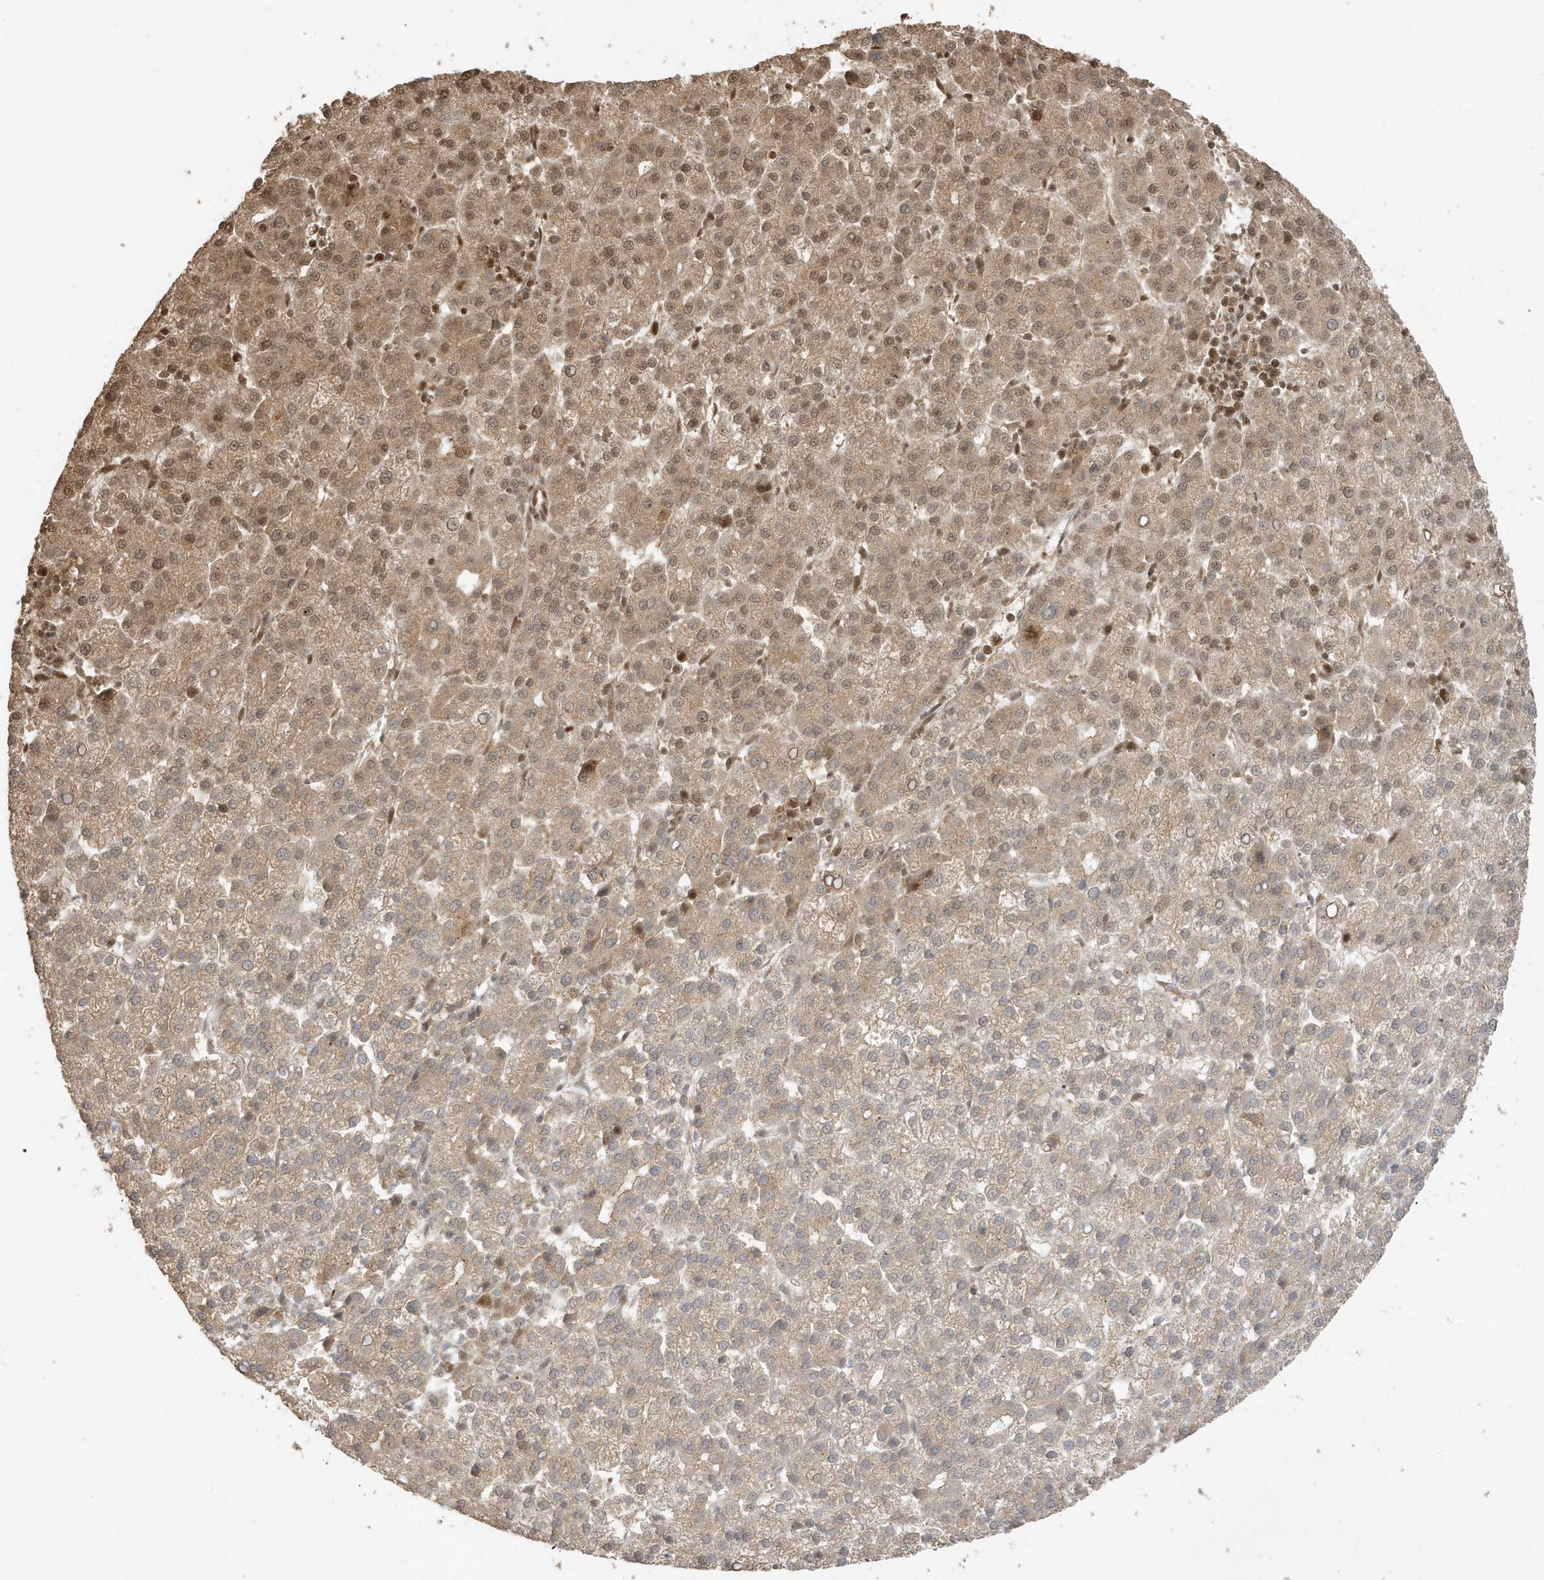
{"staining": {"intensity": "moderate", "quantity": ">75%", "location": "cytoplasmic/membranous,nuclear"}, "tissue": "liver cancer", "cell_type": "Tumor cells", "image_type": "cancer", "snomed": [{"axis": "morphology", "description": "Carcinoma, Hepatocellular, NOS"}, {"axis": "topography", "description": "Liver"}], "caption": "This image reveals immunohistochemistry staining of human liver hepatocellular carcinoma, with medium moderate cytoplasmic/membranous and nuclear expression in approximately >75% of tumor cells.", "gene": "ZBTB41", "patient": {"sex": "female", "age": 58}}